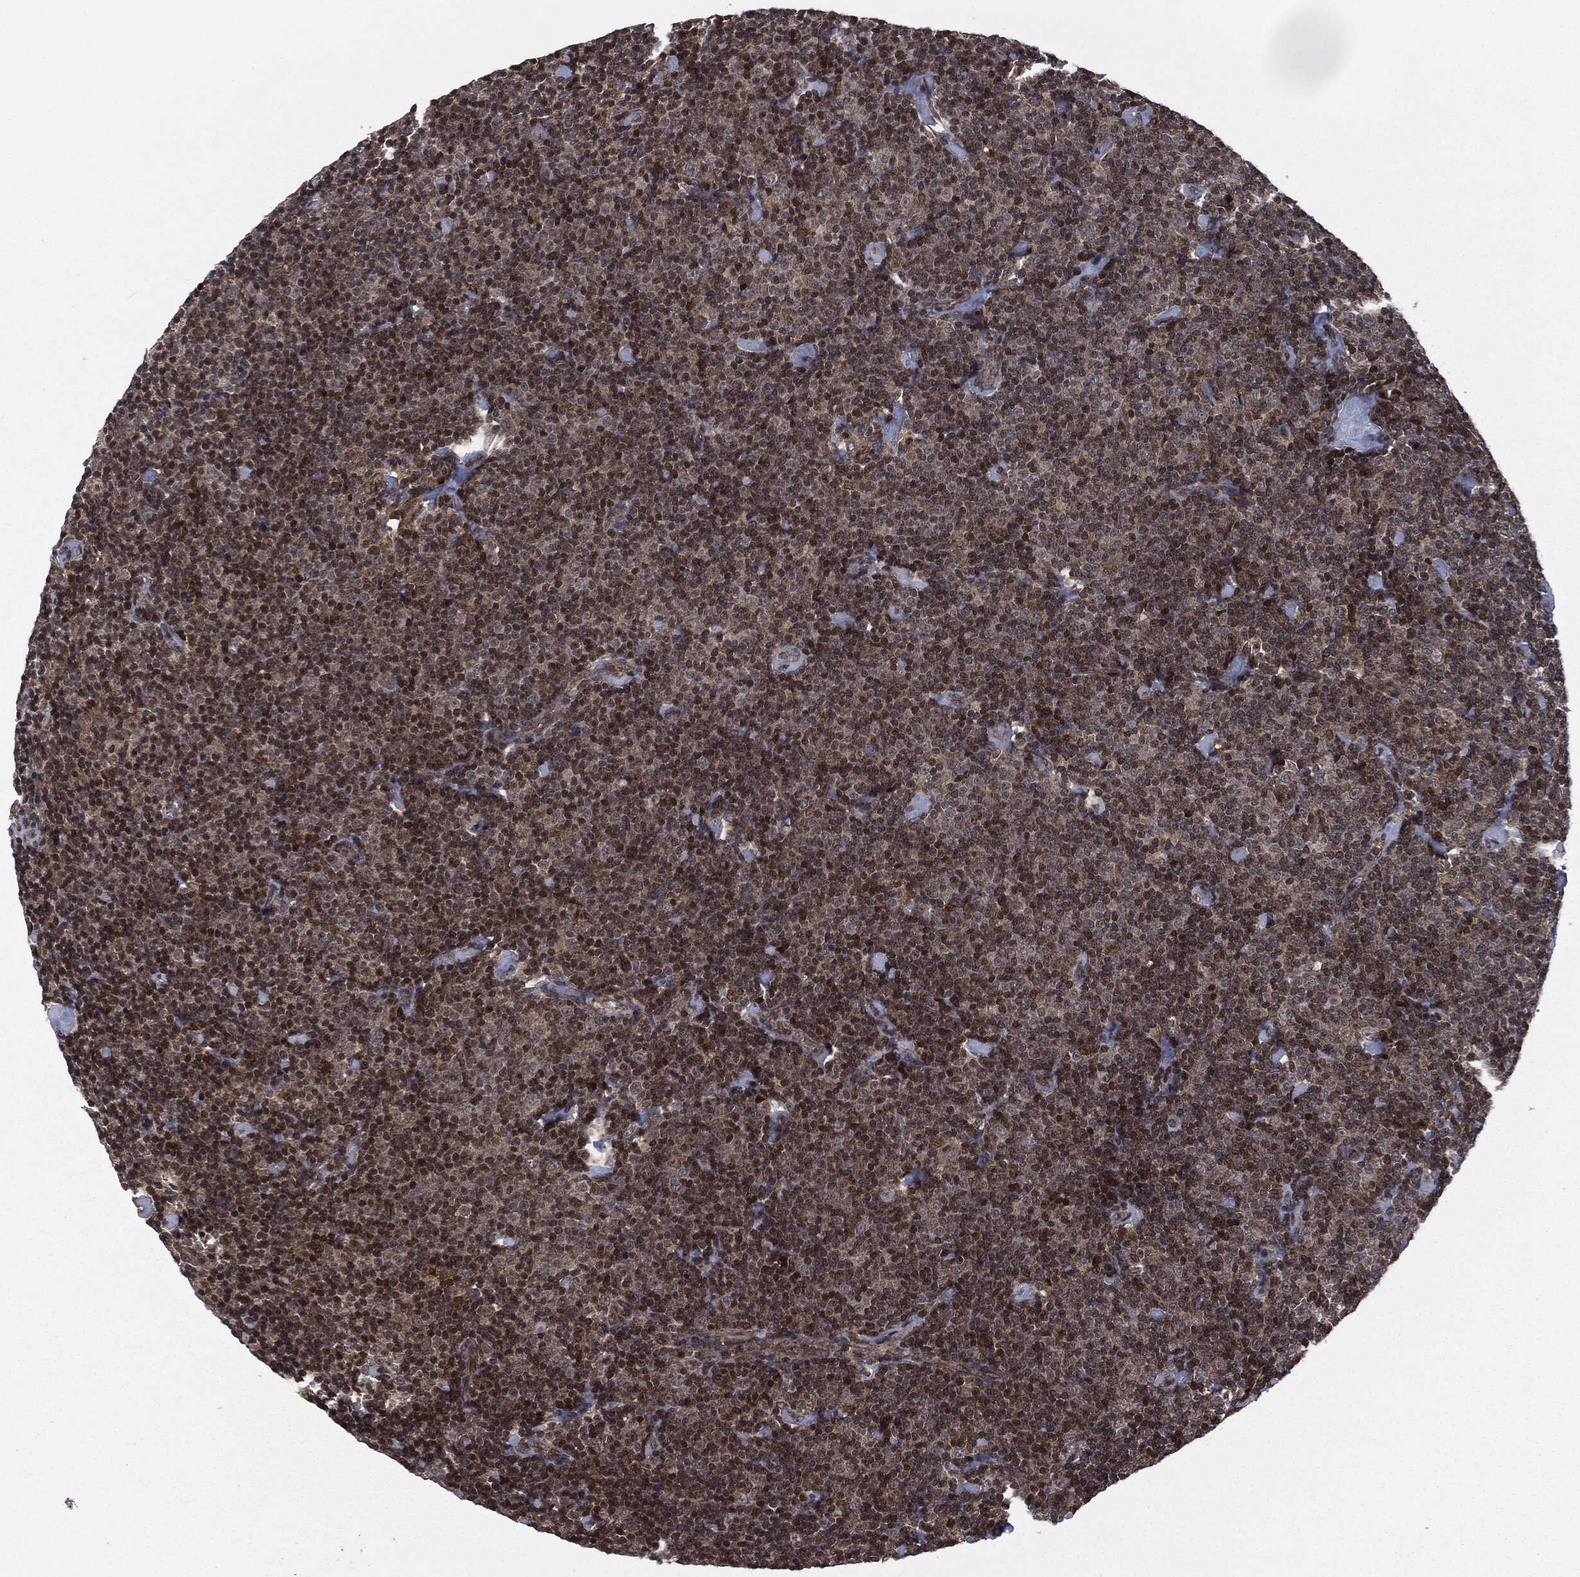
{"staining": {"intensity": "moderate", "quantity": ">75%", "location": "cytoplasmic/membranous"}, "tissue": "lymphoma", "cell_type": "Tumor cells", "image_type": "cancer", "snomed": [{"axis": "morphology", "description": "Malignant lymphoma, non-Hodgkin's type, Low grade"}, {"axis": "topography", "description": "Lymph node"}], "caption": "Moderate cytoplasmic/membranous expression for a protein is seen in about >75% of tumor cells of malignant lymphoma, non-Hodgkin's type (low-grade) using immunohistochemistry (IHC).", "gene": "HRAS", "patient": {"sex": "male", "age": 81}}